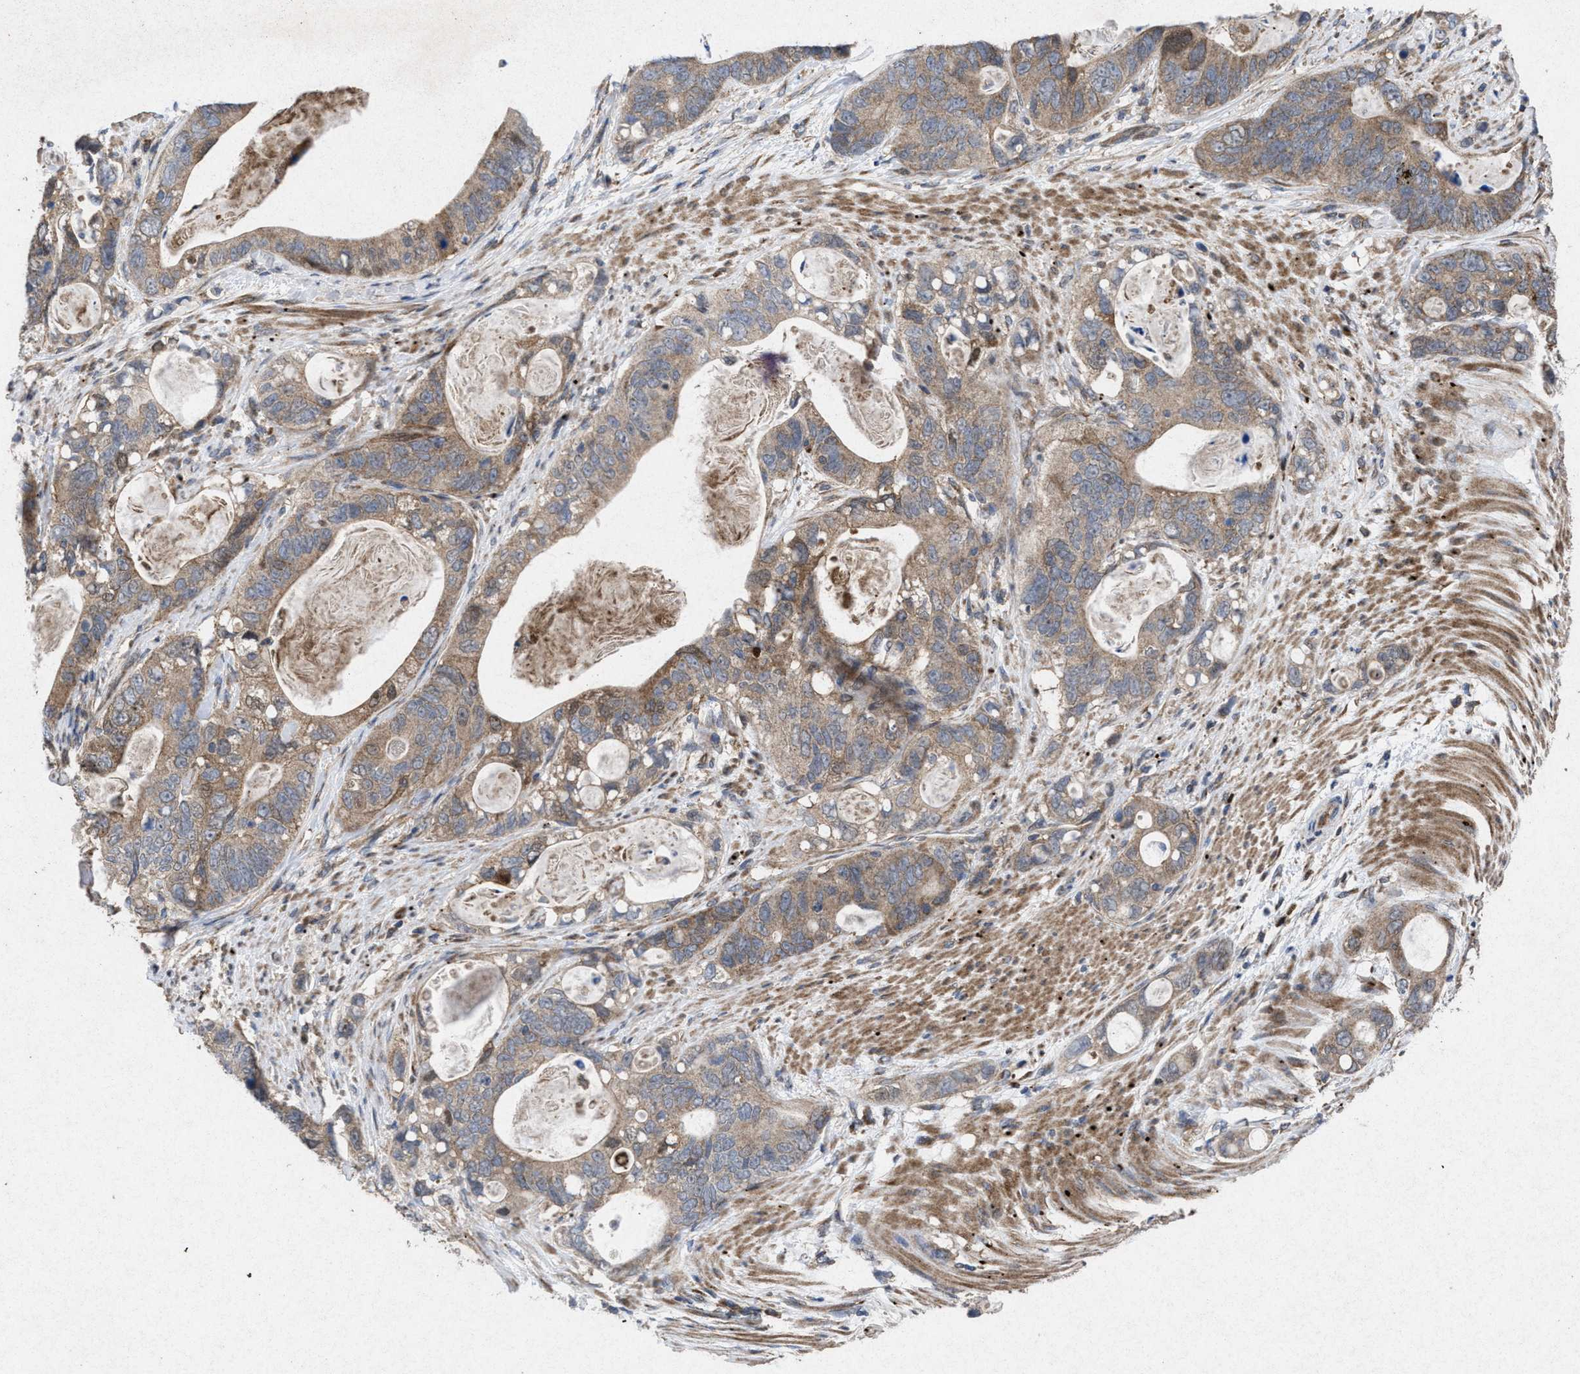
{"staining": {"intensity": "weak", "quantity": ">75%", "location": "cytoplasmic/membranous"}, "tissue": "stomach cancer", "cell_type": "Tumor cells", "image_type": "cancer", "snomed": [{"axis": "morphology", "description": "Normal tissue, NOS"}, {"axis": "morphology", "description": "Adenocarcinoma, NOS"}, {"axis": "topography", "description": "Stomach"}], "caption": "Stomach cancer (adenocarcinoma) was stained to show a protein in brown. There is low levels of weak cytoplasmic/membranous expression in about >75% of tumor cells.", "gene": "MSI2", "patient": {"sex": "female", "age": 89}}